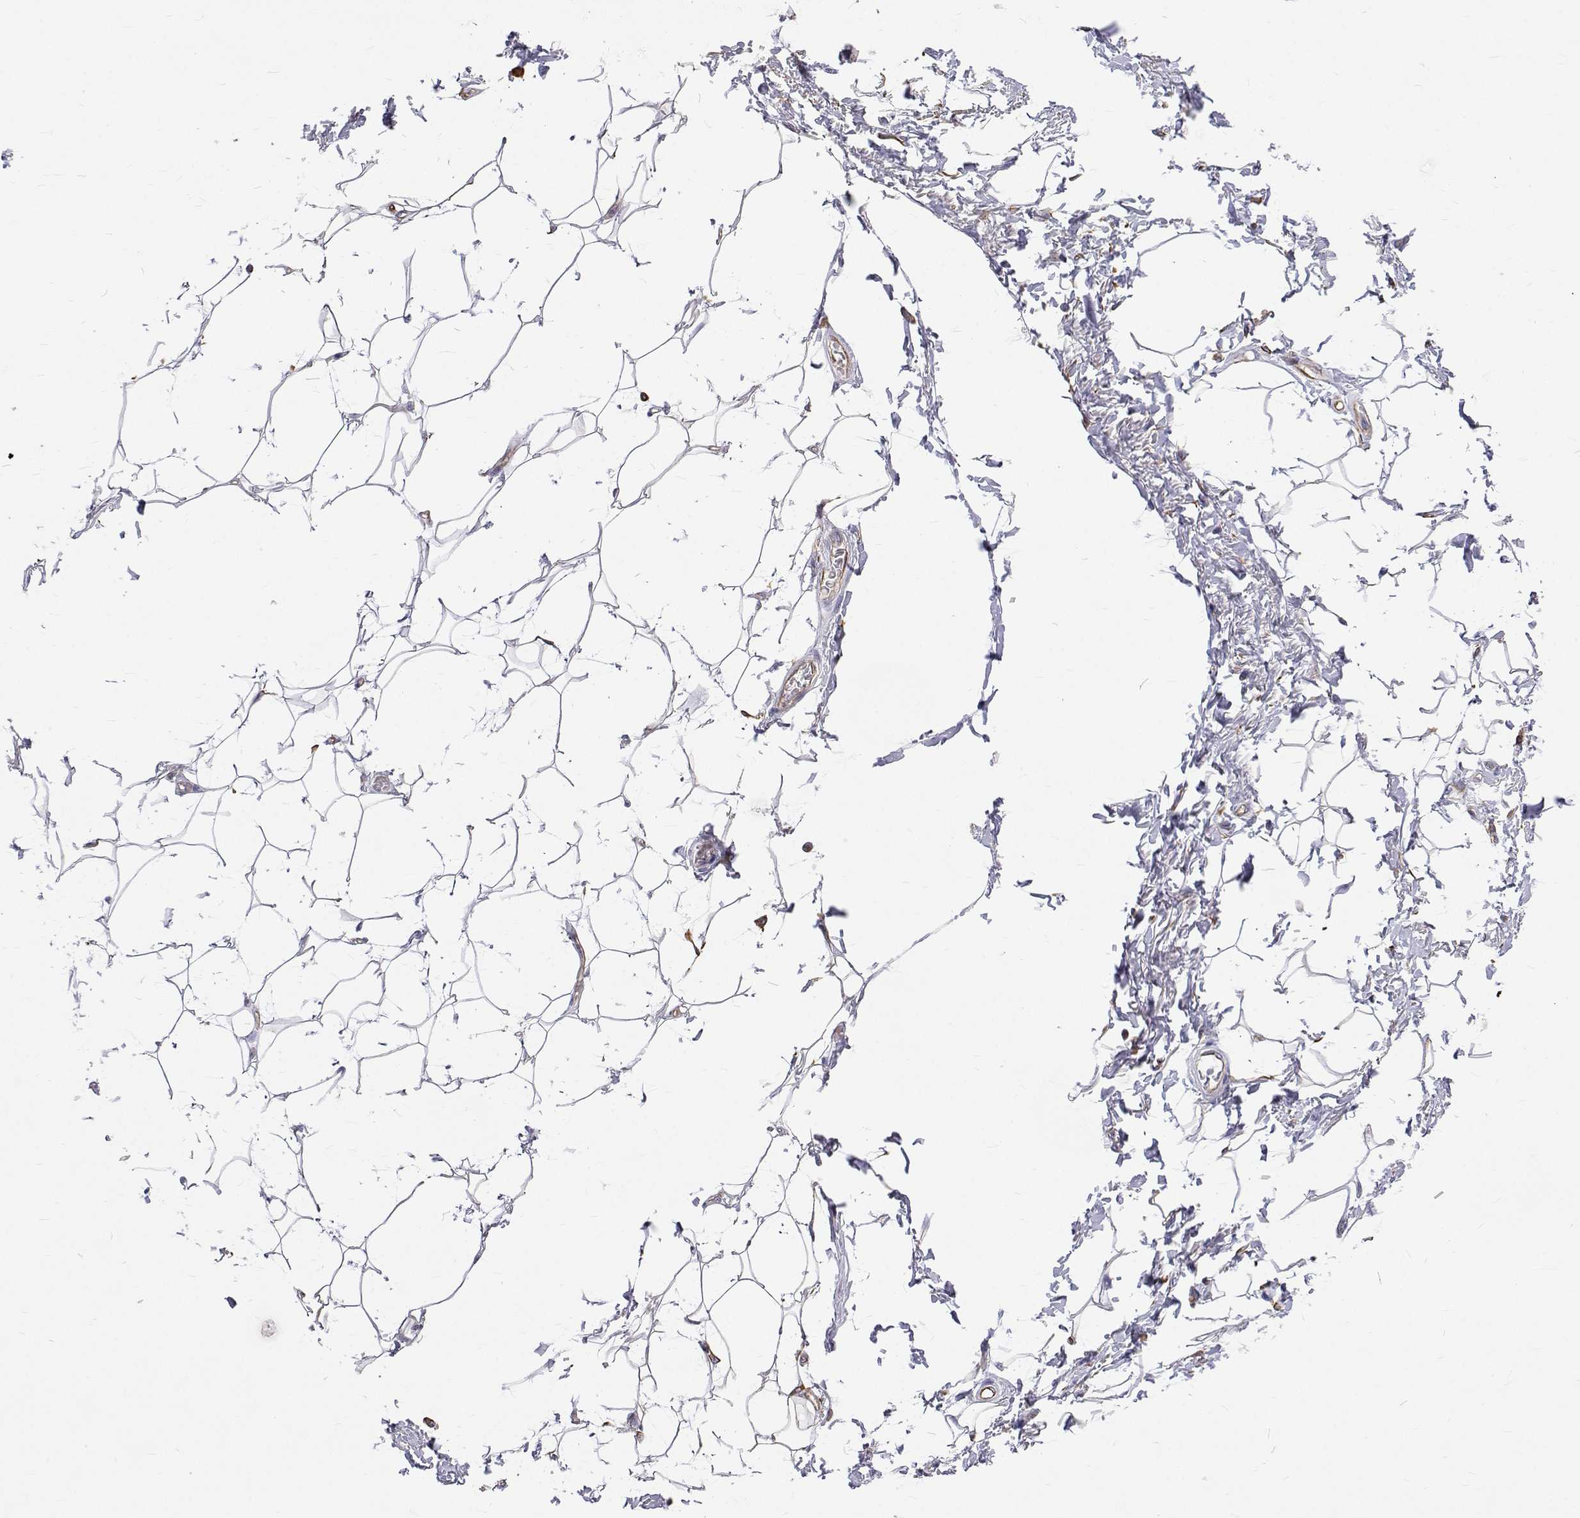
{"staining": {"intensity": "negative", "quantity": "none", "location": "none"}, "tissue": "adipose tissue", "cell_type": "Adipocytes", "image_type": "normal", "snomed": [{"axis": "morphology", "description": "Normal tissue, NOS"}, {"axis": "topography", "description": "Peripheral nerve tissue"}], "caption": "Immunohistochemistry (IHC) of benign adipose tissue demonstrates no staining in adipocytes.", "gene": "OPRPN", "patient": {"sex": "male", "age": 51}}